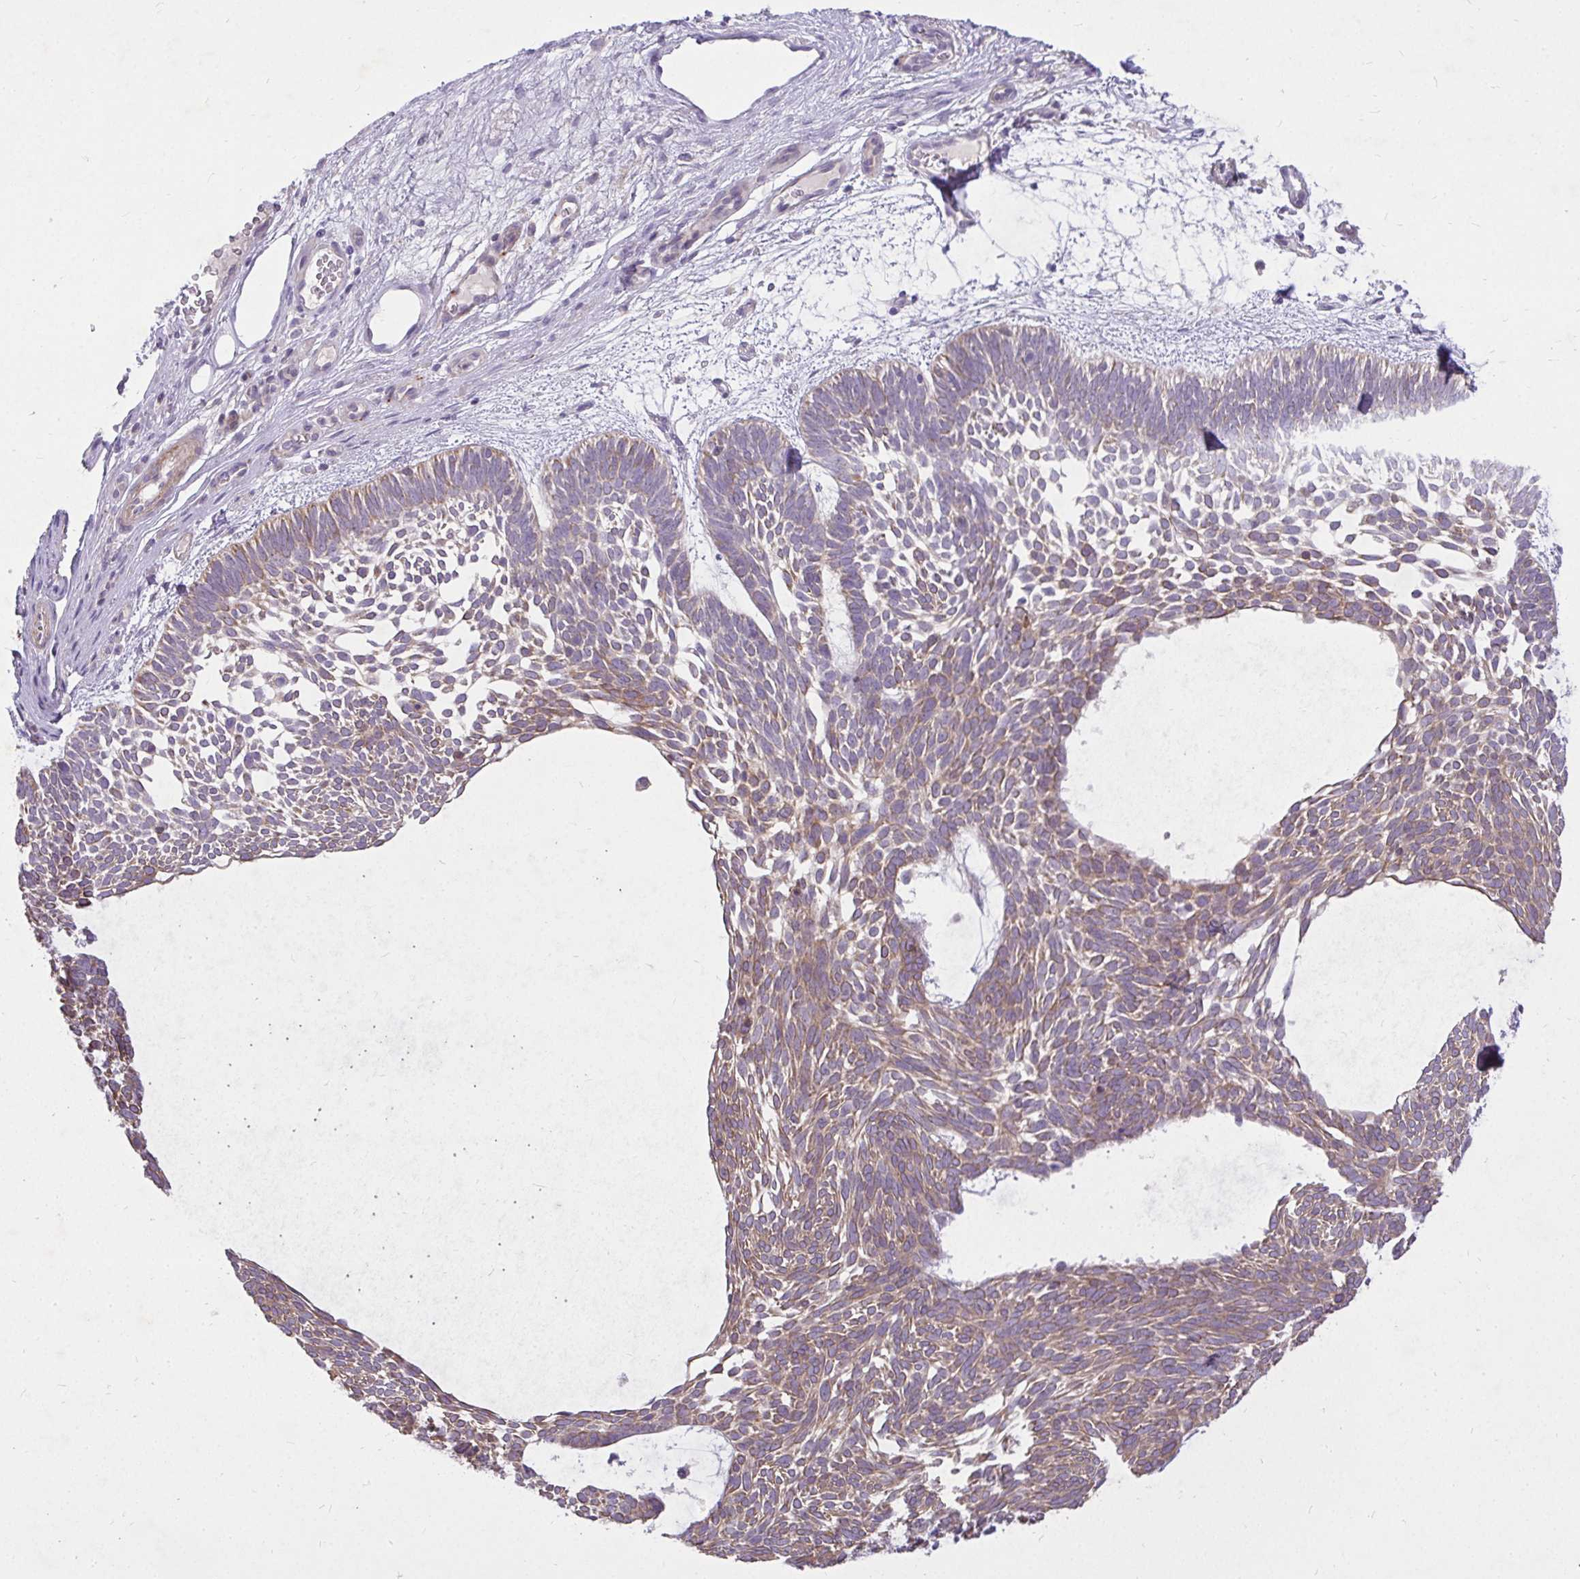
{"staining": {"intensity": "moderate", "quantity": "25%-75%", "location": "cytoplasmic/membranous"}, "tissue": "skin cancer", "cell_type": "Tumor cells", "image_type": "cancer", "snomed": [{"axis": "morphology", "description": "Basal cell carcinoma"}, {"axis": "topography", "description": "Skin"}, {"axis": "topography", "description": "Skin of face"}], "caption": "This is an image of immunohistochemistry (IHC) staining of skin cancer (basal cell carcinoma), which shows moderate expression in the cytoplasmic/membranous of tumor cells.", "gene": "STRIP1", "patient": {"sex": "male", "age": 83}}